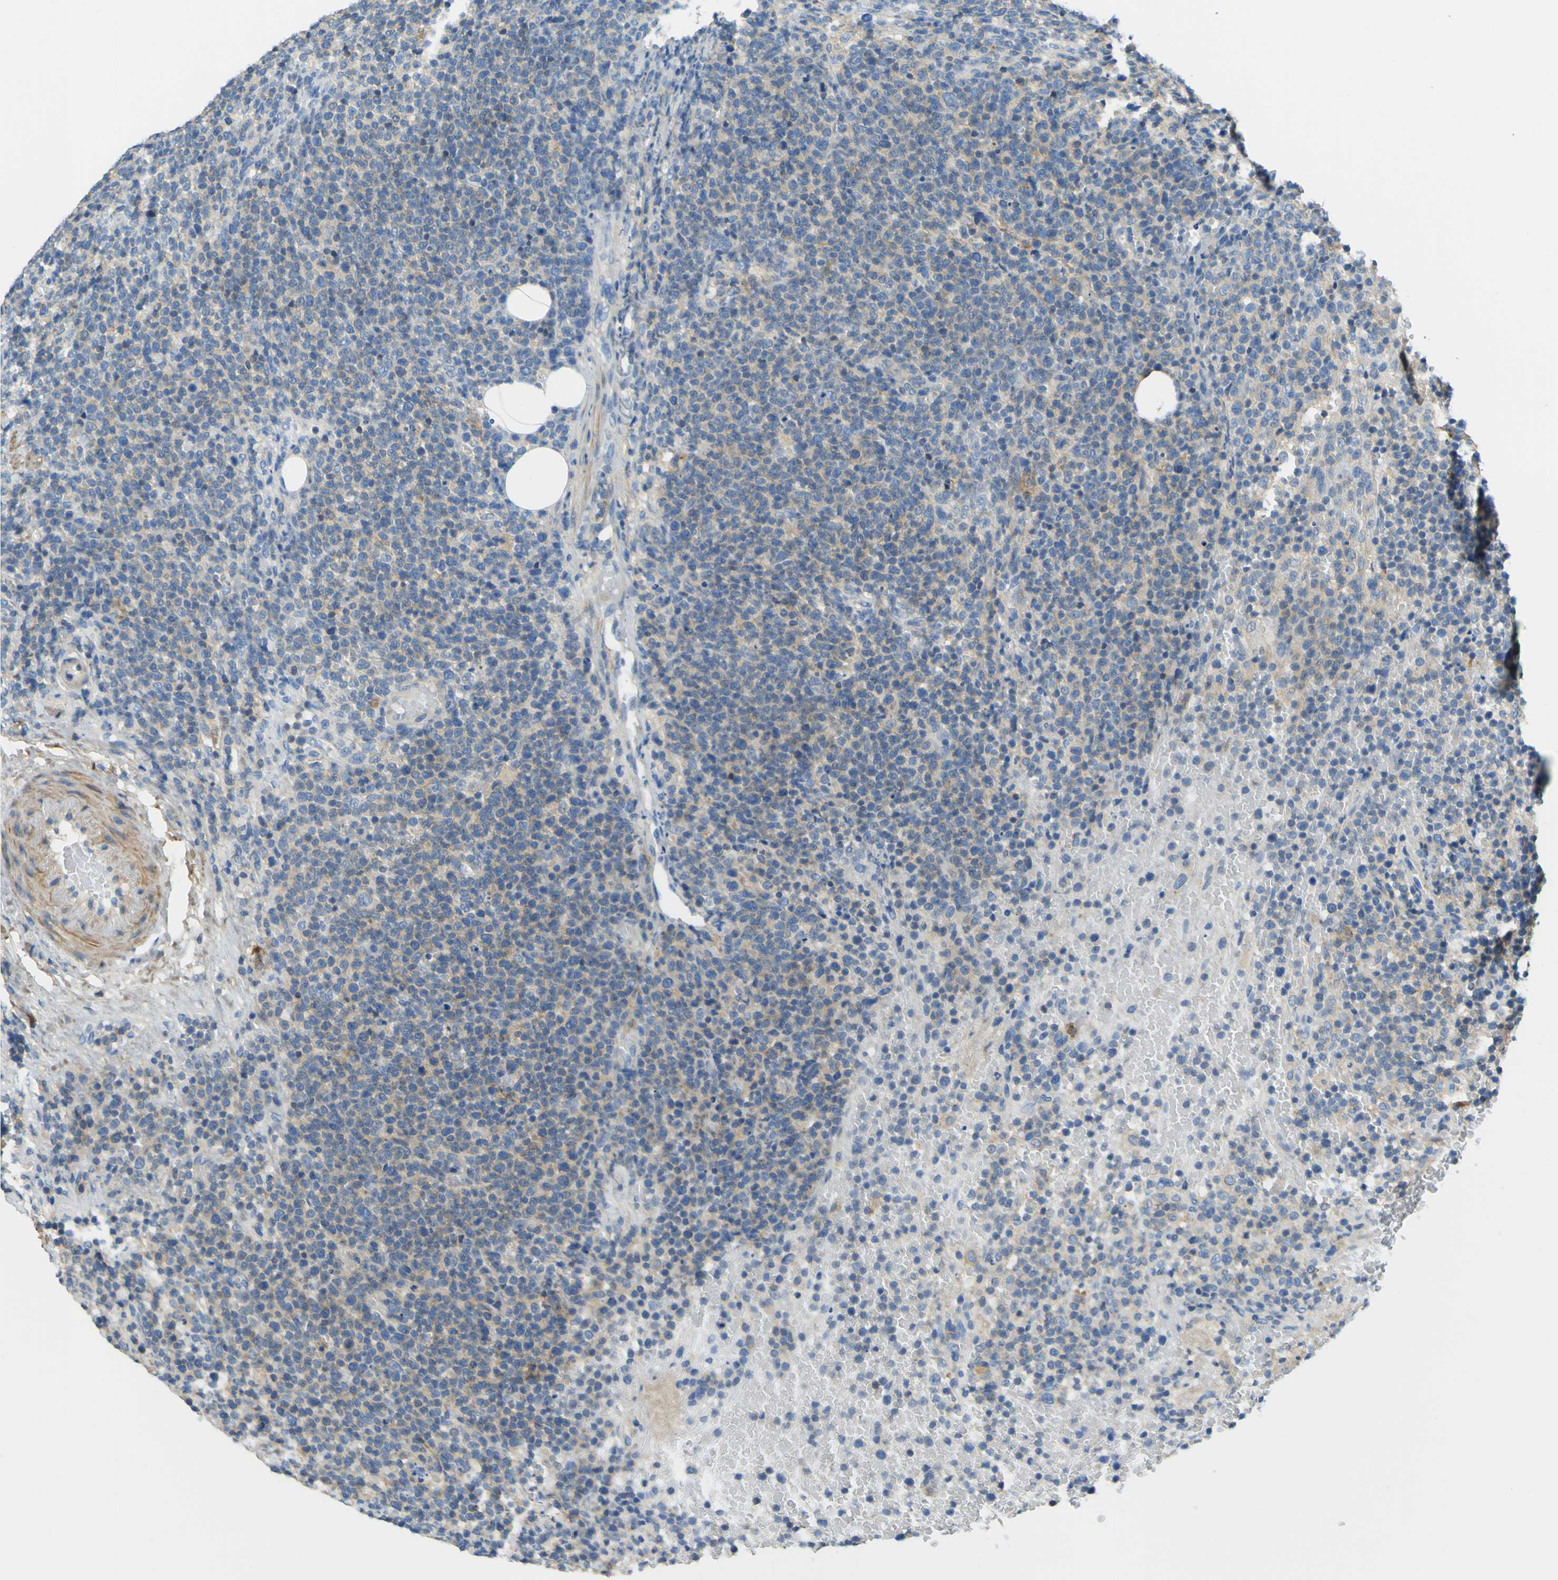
{"staining": {"intensity": "weak", "quantity": "25%-75%", "location": "cytoplasmic/membranous"}, "tissue": "lymphoma", "cell_type": "Tumor cells", "image_type": "cancer", "snomed": [{"axis": "morphology", "description": "Malignant lymphoma, non-Hodgkin's type, High grade"}, {"axis": "topography", "description": "Lymph node"}], "caption": "IHC photomicrograph of lymphoma stained for a protein (brown), which displays low levels of weak cytoplasmic/membranous expression in approximately 25%-75% of tumor cells.", "gene": "OGN", "patient": {"sex": "male", "age": 61}}